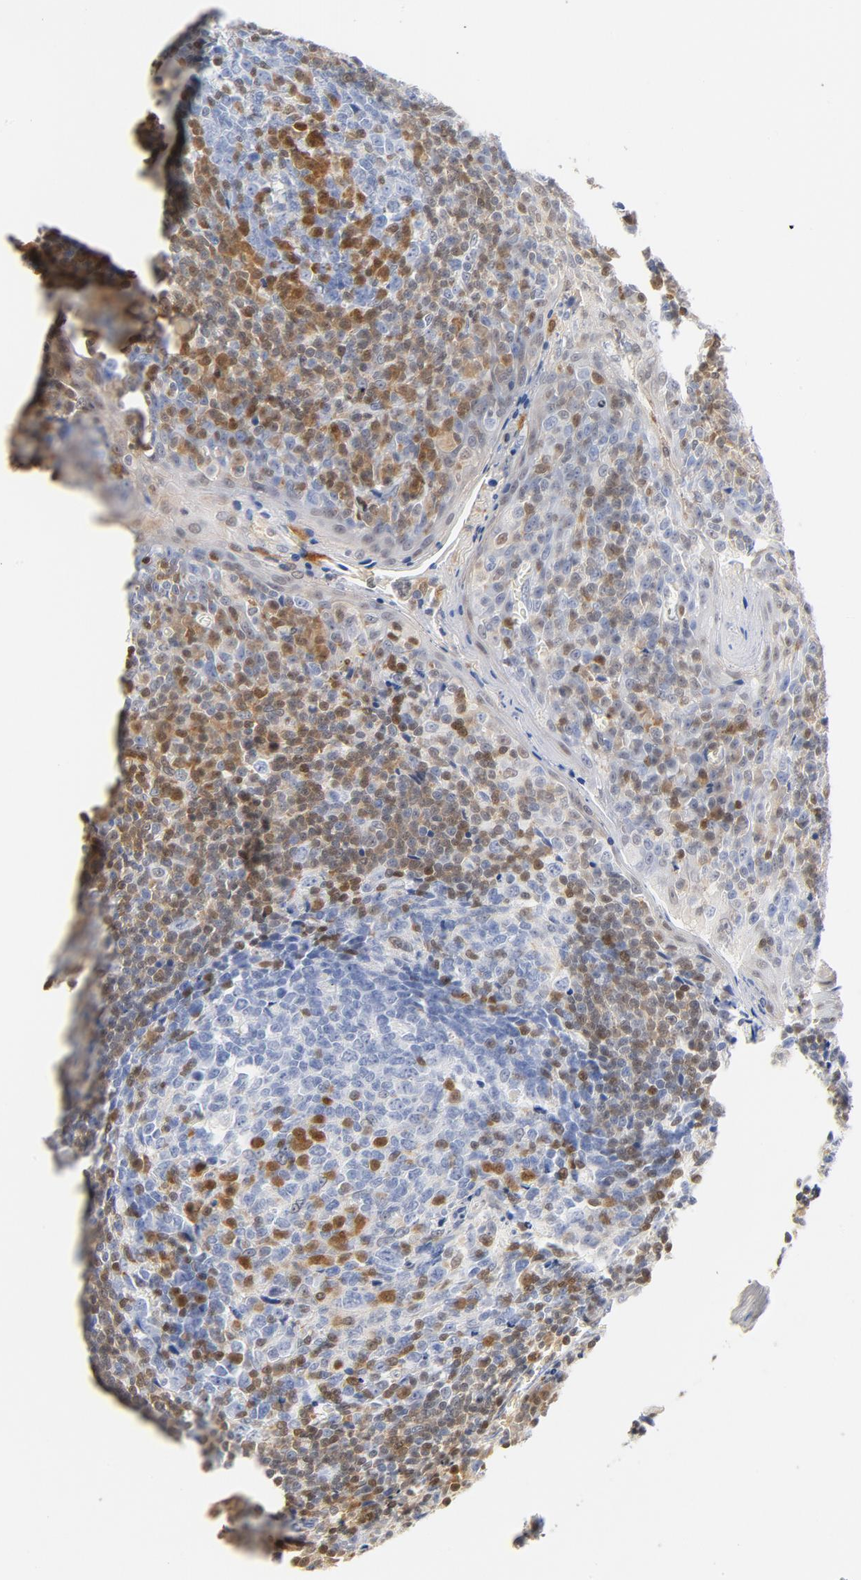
{"staining": {"intensity": "negative", "quantity": "none", "location": "none"}, "tissue": "tonsil", "cell_type": "Germinal center cells", "image_type": "normal", "snomed": [{"axis": "morphology", "description": "Normal tissue, NOS"}, {"axis": "topography", "description": "Tonsil"}], "caption": "Germinal center cells show no significant positivity in normal tonsil. Brightfield microscopy of immunohistochemistry (IHC) stained with DAB (brown) and hematoxylin (blue), captured at high magnification.", "gene": "CDKN1B", "patient": {"sex": "male", "age": 31}}